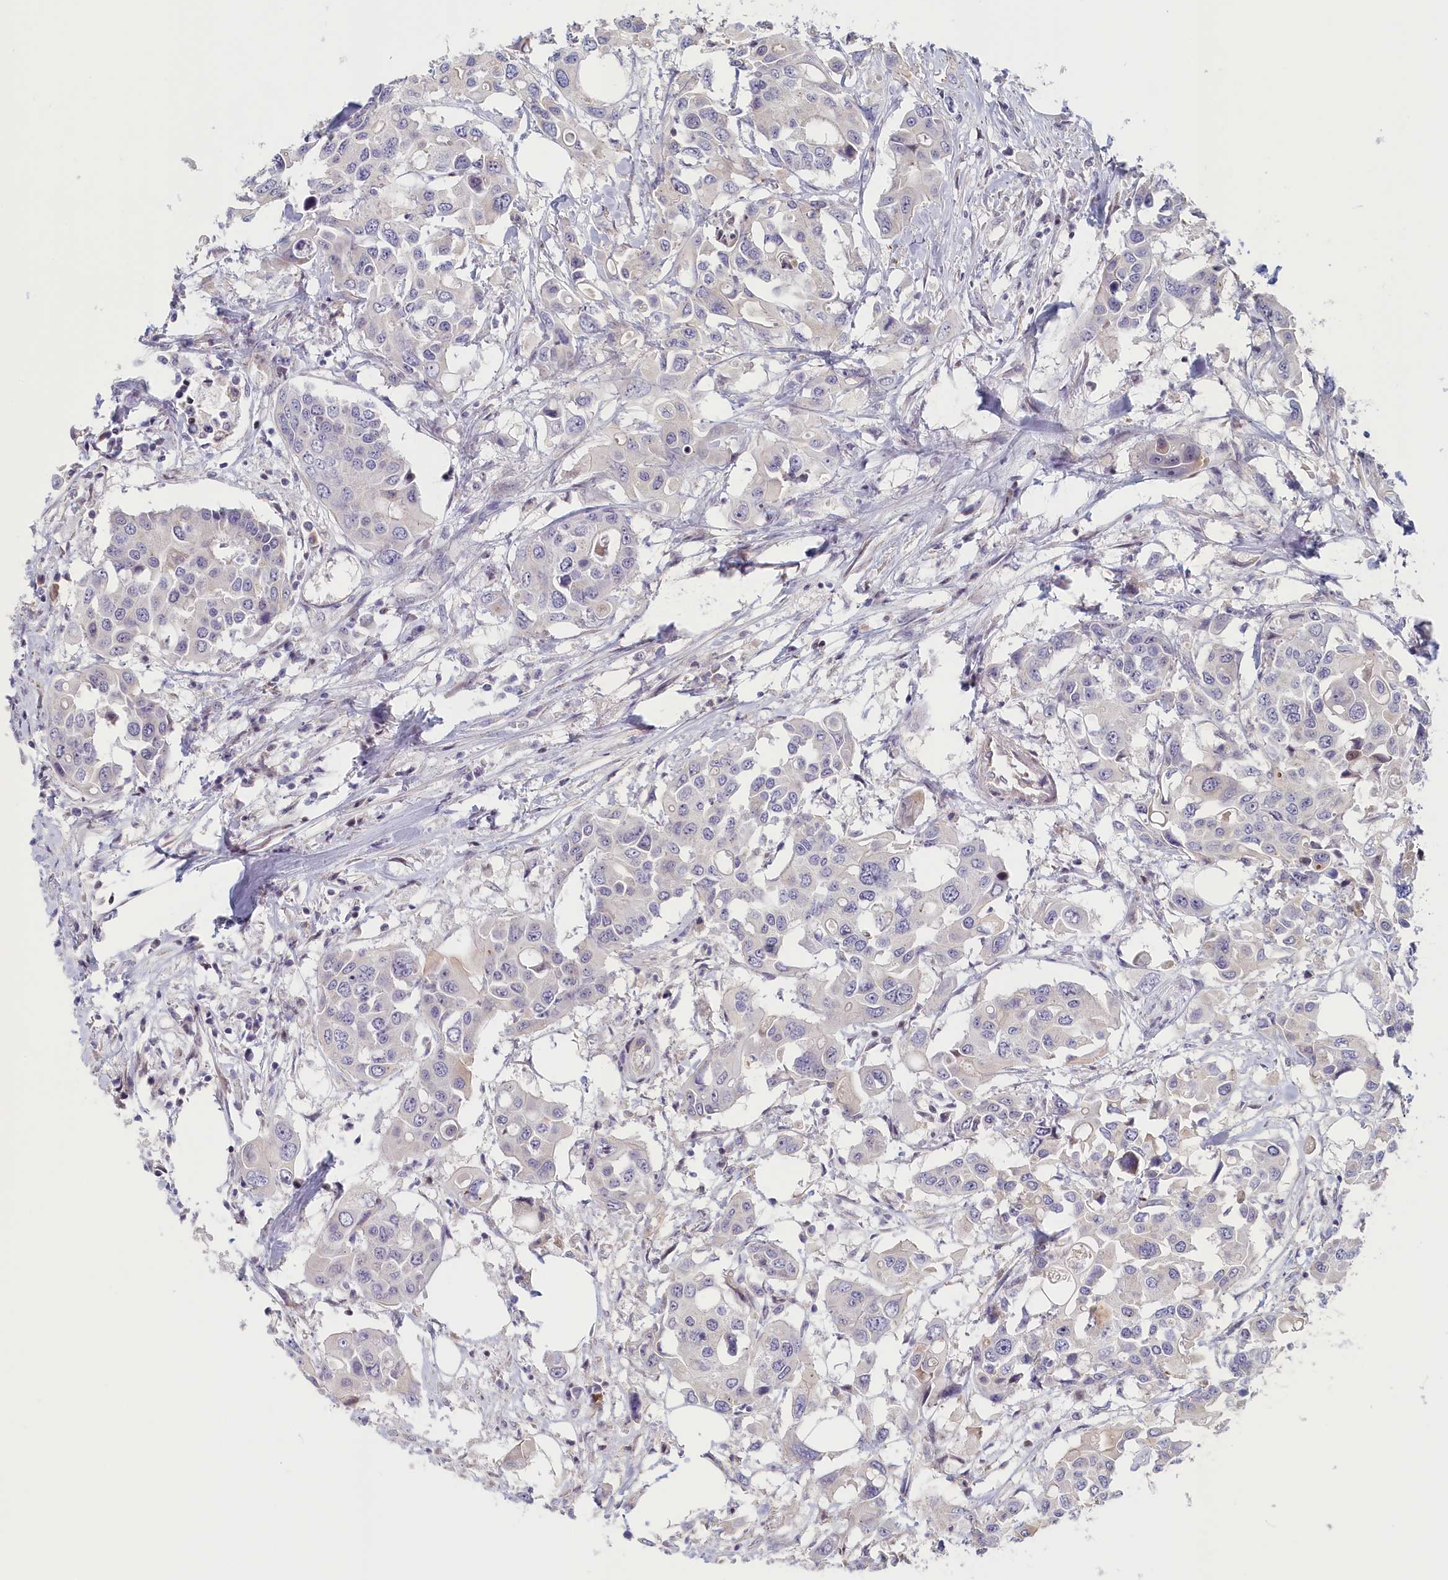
{"staining": {"intensity": "negative", "quantity": "none", "location": "none"}, "tissue": "colorectal cancer", "cell_type": "Tumor cells", "image_type": "cancer", "snomed": [{"axis": "morphology", "description": "Adenocarcinoma, NOS"}, {"axis": "topography", "description": "Colon"}], "caption": "Immunohistochemistry photomicrograph of neoplastic tissue: colorectal cancer stained with DAB (3,3'-diaminobenzidine) reveals no significant protein expression in tumor cells.", "gene": "INTS4", "patient": {"sex": "male", "age": 77}}